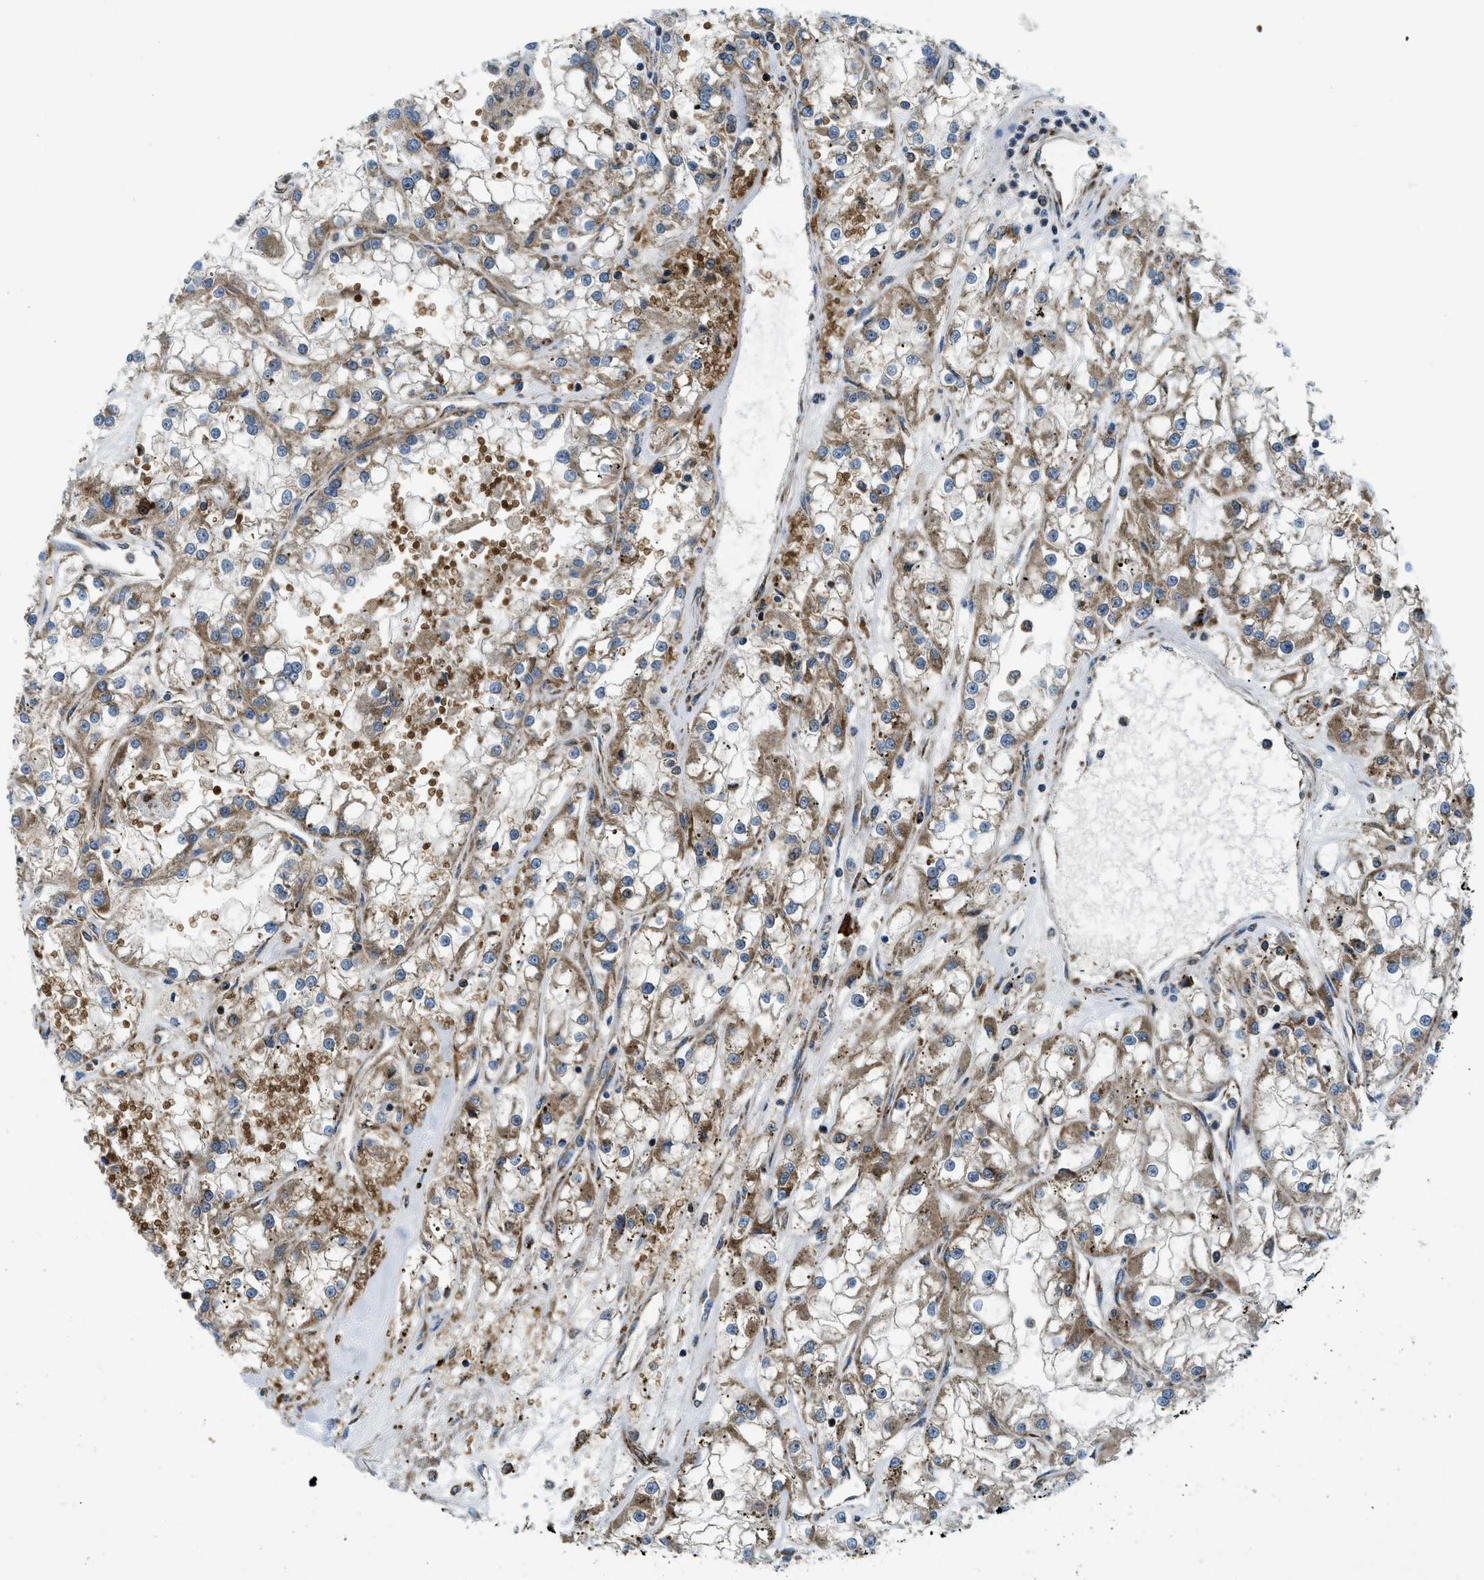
{"staining": {"intensity": "moderate", "quantity": ">75%", "location": "cytoplasmic/membranous"}, "tissue": "renal cancer", "cell_type": "Tumor cells", "image_type": "cancer", "snomed": [{"axis": "morphology", "description": "Adenocarcinoma, NOS"}, {"axis": "topography", "description": "Kidney"}], "caption": "IHC image of neoplastic tissue: renal adenocarcinoma stained using immunohistochemistry displays medium levels of moderate protein expression localized specifically in the cytoplasmic/membranous of tumor cells, appearing as a cytoplasmic/membranous brown color.", "gene": "CSPG4", "patient": {"sex": "female", "age": 52}}